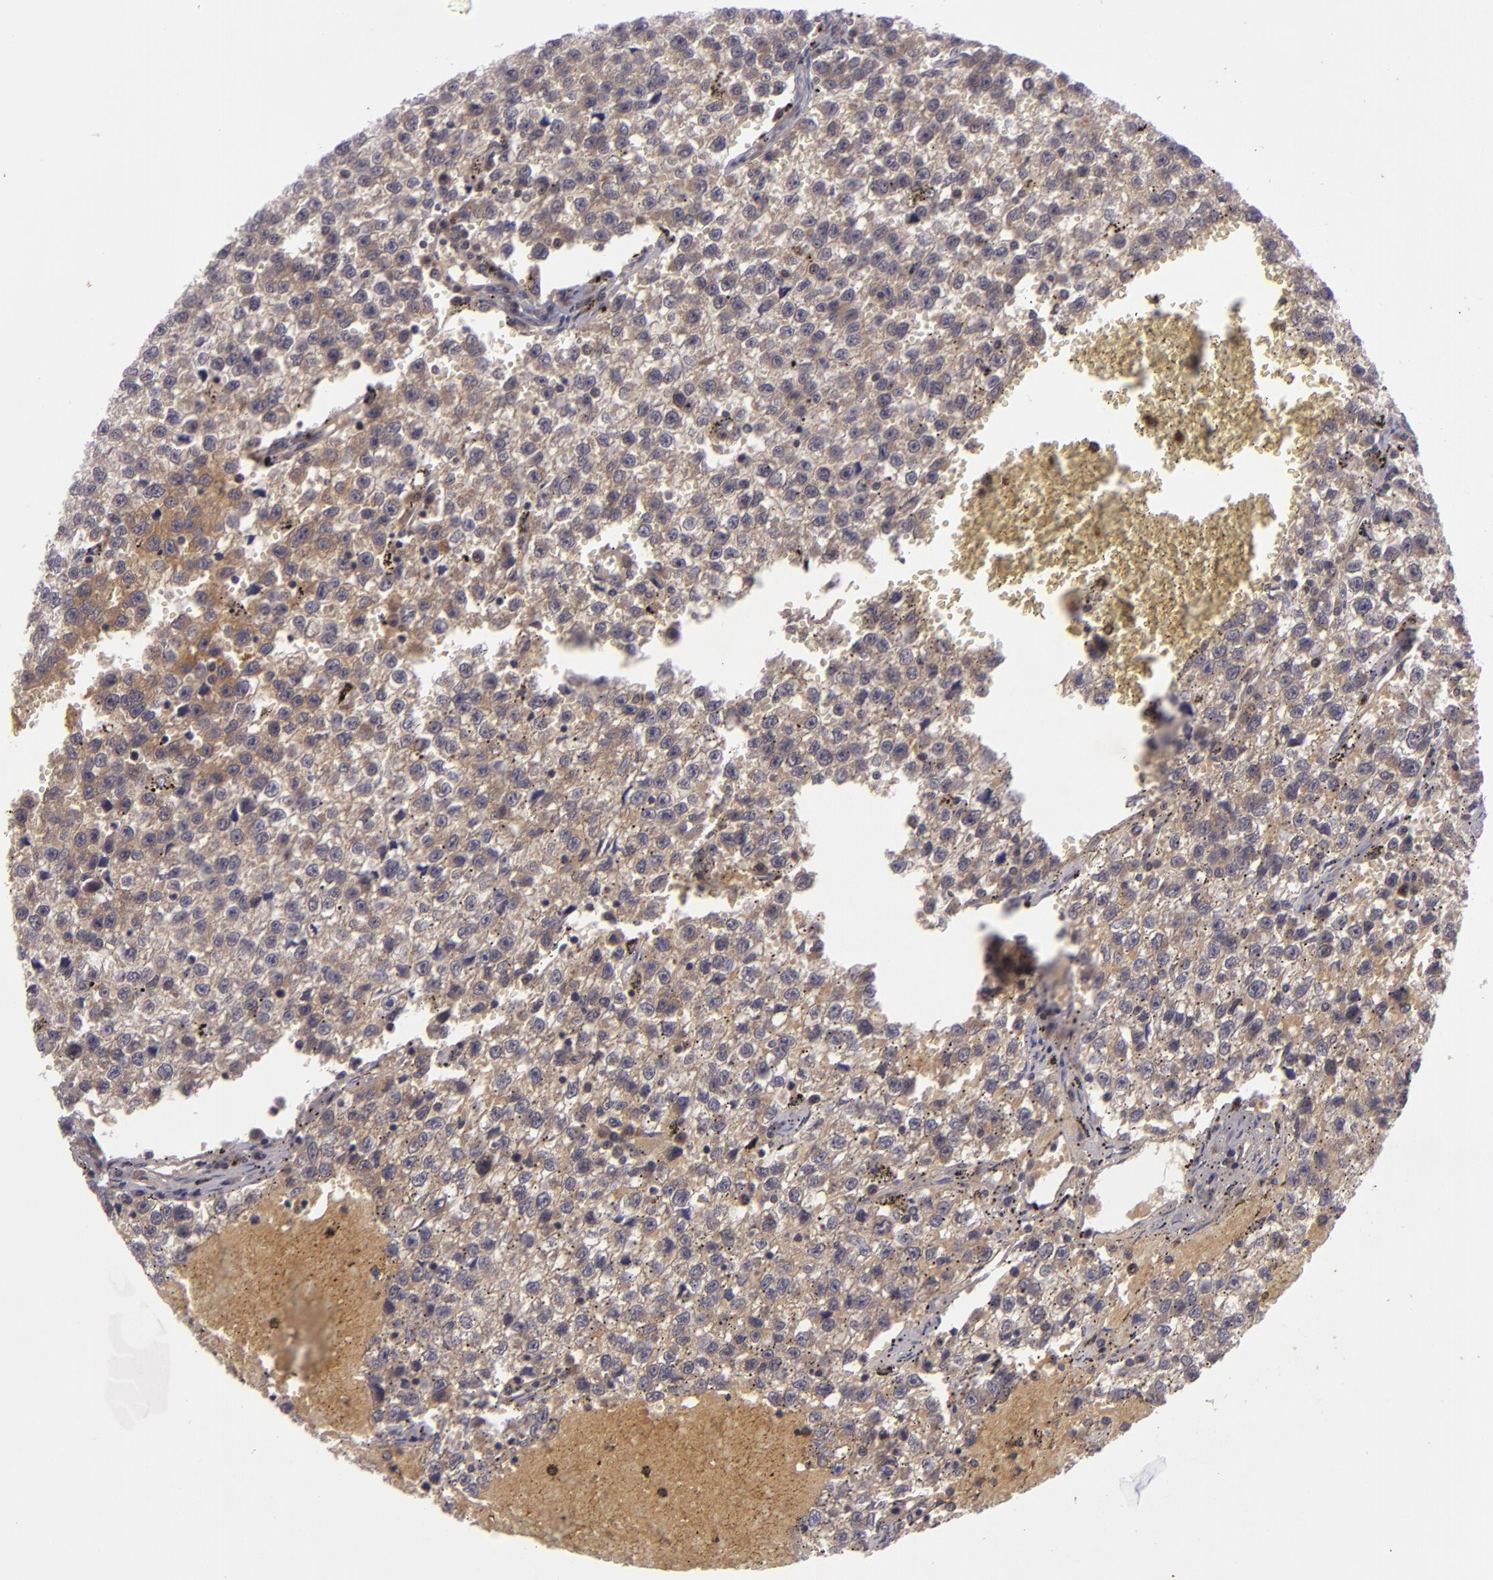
{"staining": {"intensity": "weak", "quantity": "25%-75%", "location": "cytoplasmic/membranous"}, "tissue": "testis cancer", "cell_type": "Tumor cells", "image_type": "cancer", "snomed": [{"axis": "morphology", "description": "Seminoma, NOS"}, {"axis": "topography", "description": "Testis"}], "caption": "The micrograph displays immunohistochemical staining of testis cancer (seminoma). There is weak cytoplasmic/membranous staining is appreciated in about 25%-75% of tumor cells.", "gene": "CASP8", "patient": {"sex": "male", "age": 35}}